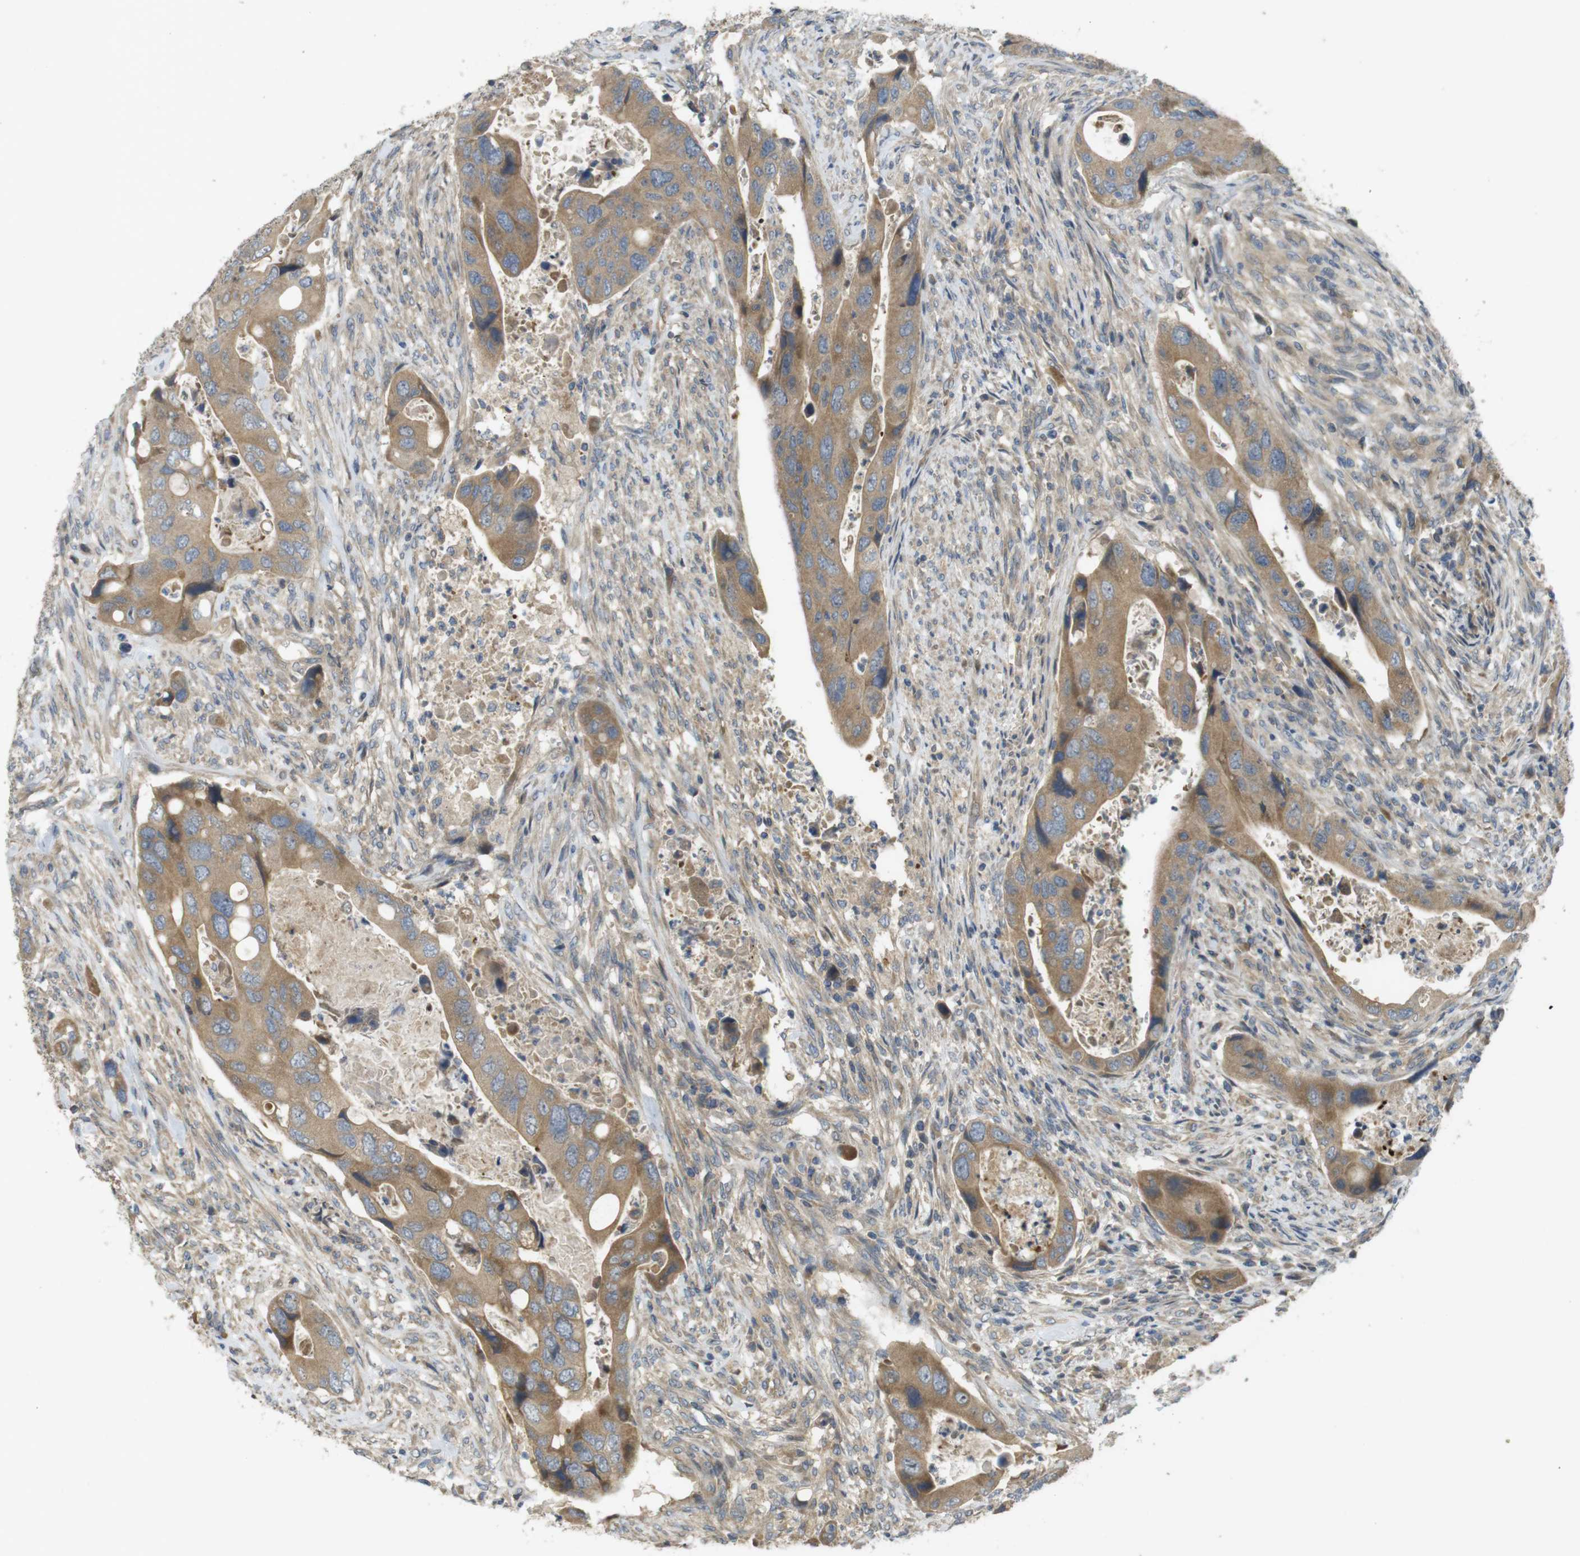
{"staining": {"intensity": "moderate", "quantity": ">75%", "location": "cytoplasmic/membranous"}, "tissue": "colorectal cancer", "cell_type": "Tumor cells", "image_type": "cancer", "snomed": [{"axis": "morphology", "description": "Adenocarcinoma, NOS"}, {"axis": "topography", "description": "Rectum"}], "caption": "Protein staining of colorectal cancer (adenocarcinoma) tissue shows moderate cytoplasmic/membranous staining in approximately >75% of tumor cells. (Stains: DAB (3,3'-diaminobenzidine) in brown, nuclei in blue, Microscopy: brightfield microscopy at high magnification).", "gene": "CLTC", "patient": {"sex": "female", "age": 57}}